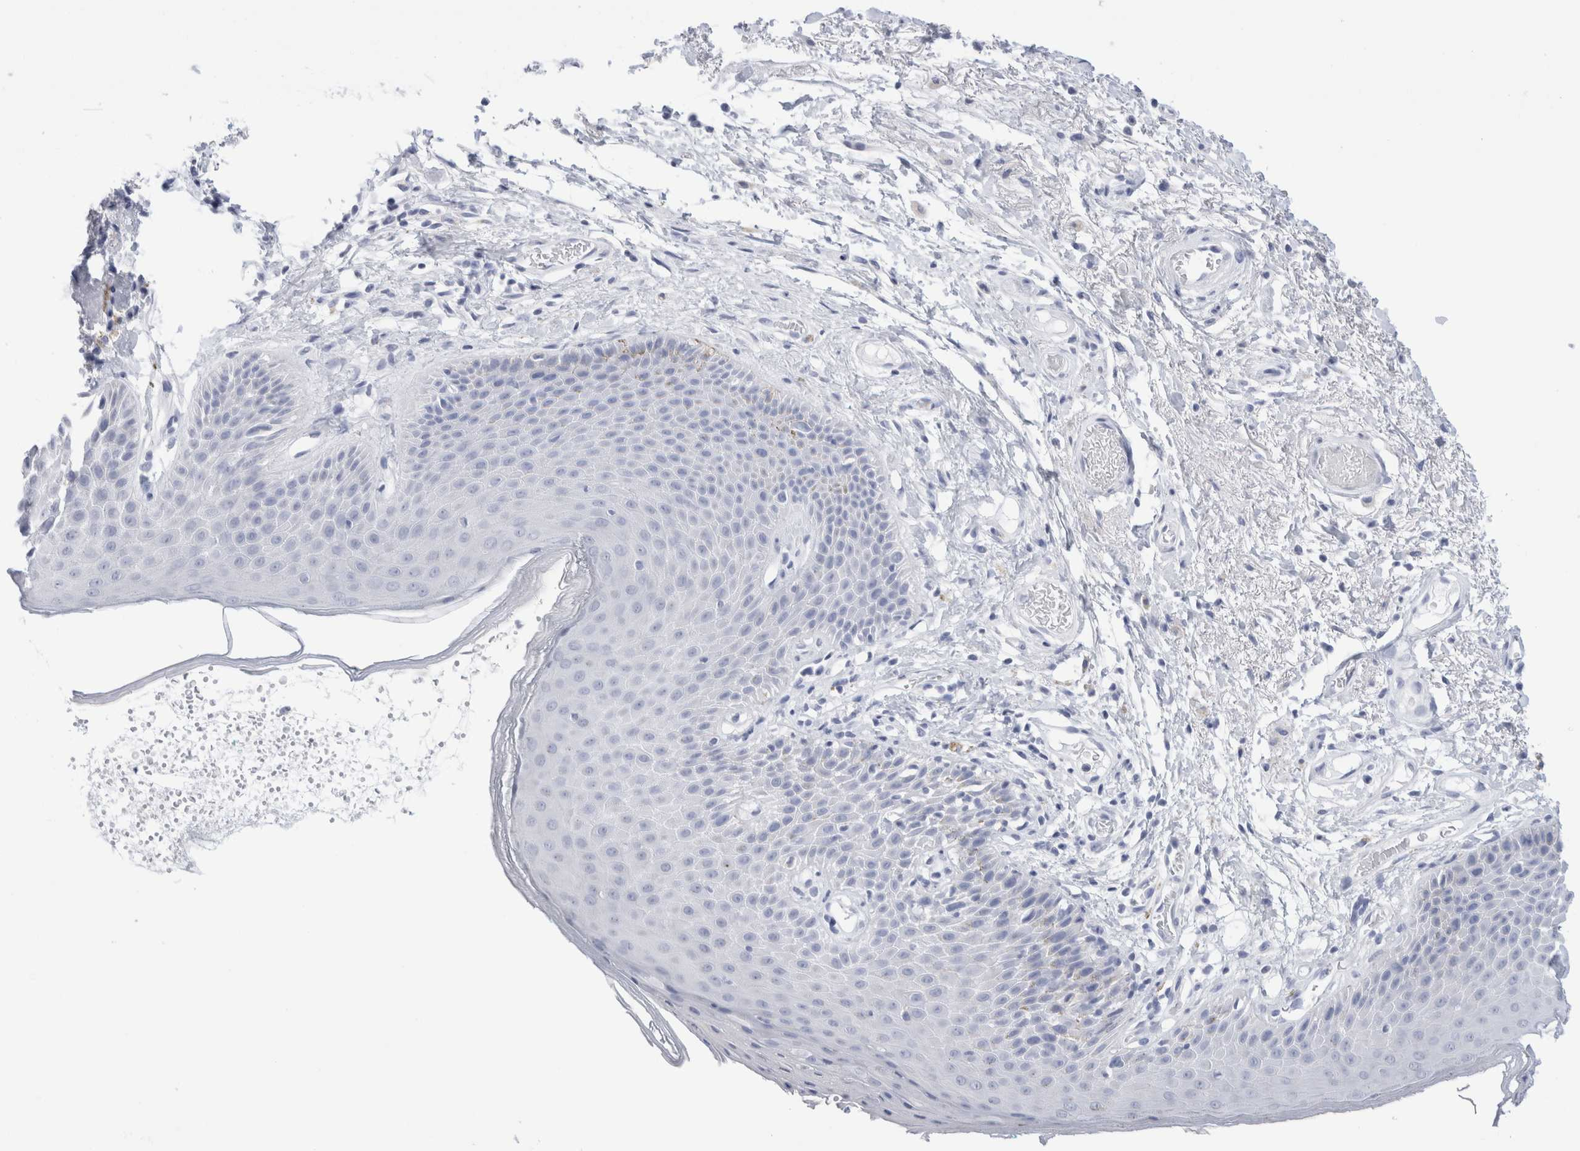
{"staining": {"intensity": "negative", "quantity": "none", "location": "none"}, "tissue": "skin", "cell_type": "Epidermal cells", "image_type": "normal", "snomed": [{"axis": "morphology", "description": "Normal tissue, NOS"}, {"axis": "topography", "description": "Anal"}], "caption": "There is no significant expression in epidermal cells of skin. The staining was performed using DAB (3,3'-diaminobenzidine) to visualize the protein expression in brown, while the nuclei were stained in blue with hematoxylin (Magnification: 20x).", "gene": "ECHDC2", "patient": {"sex": "male", "age": 74}}